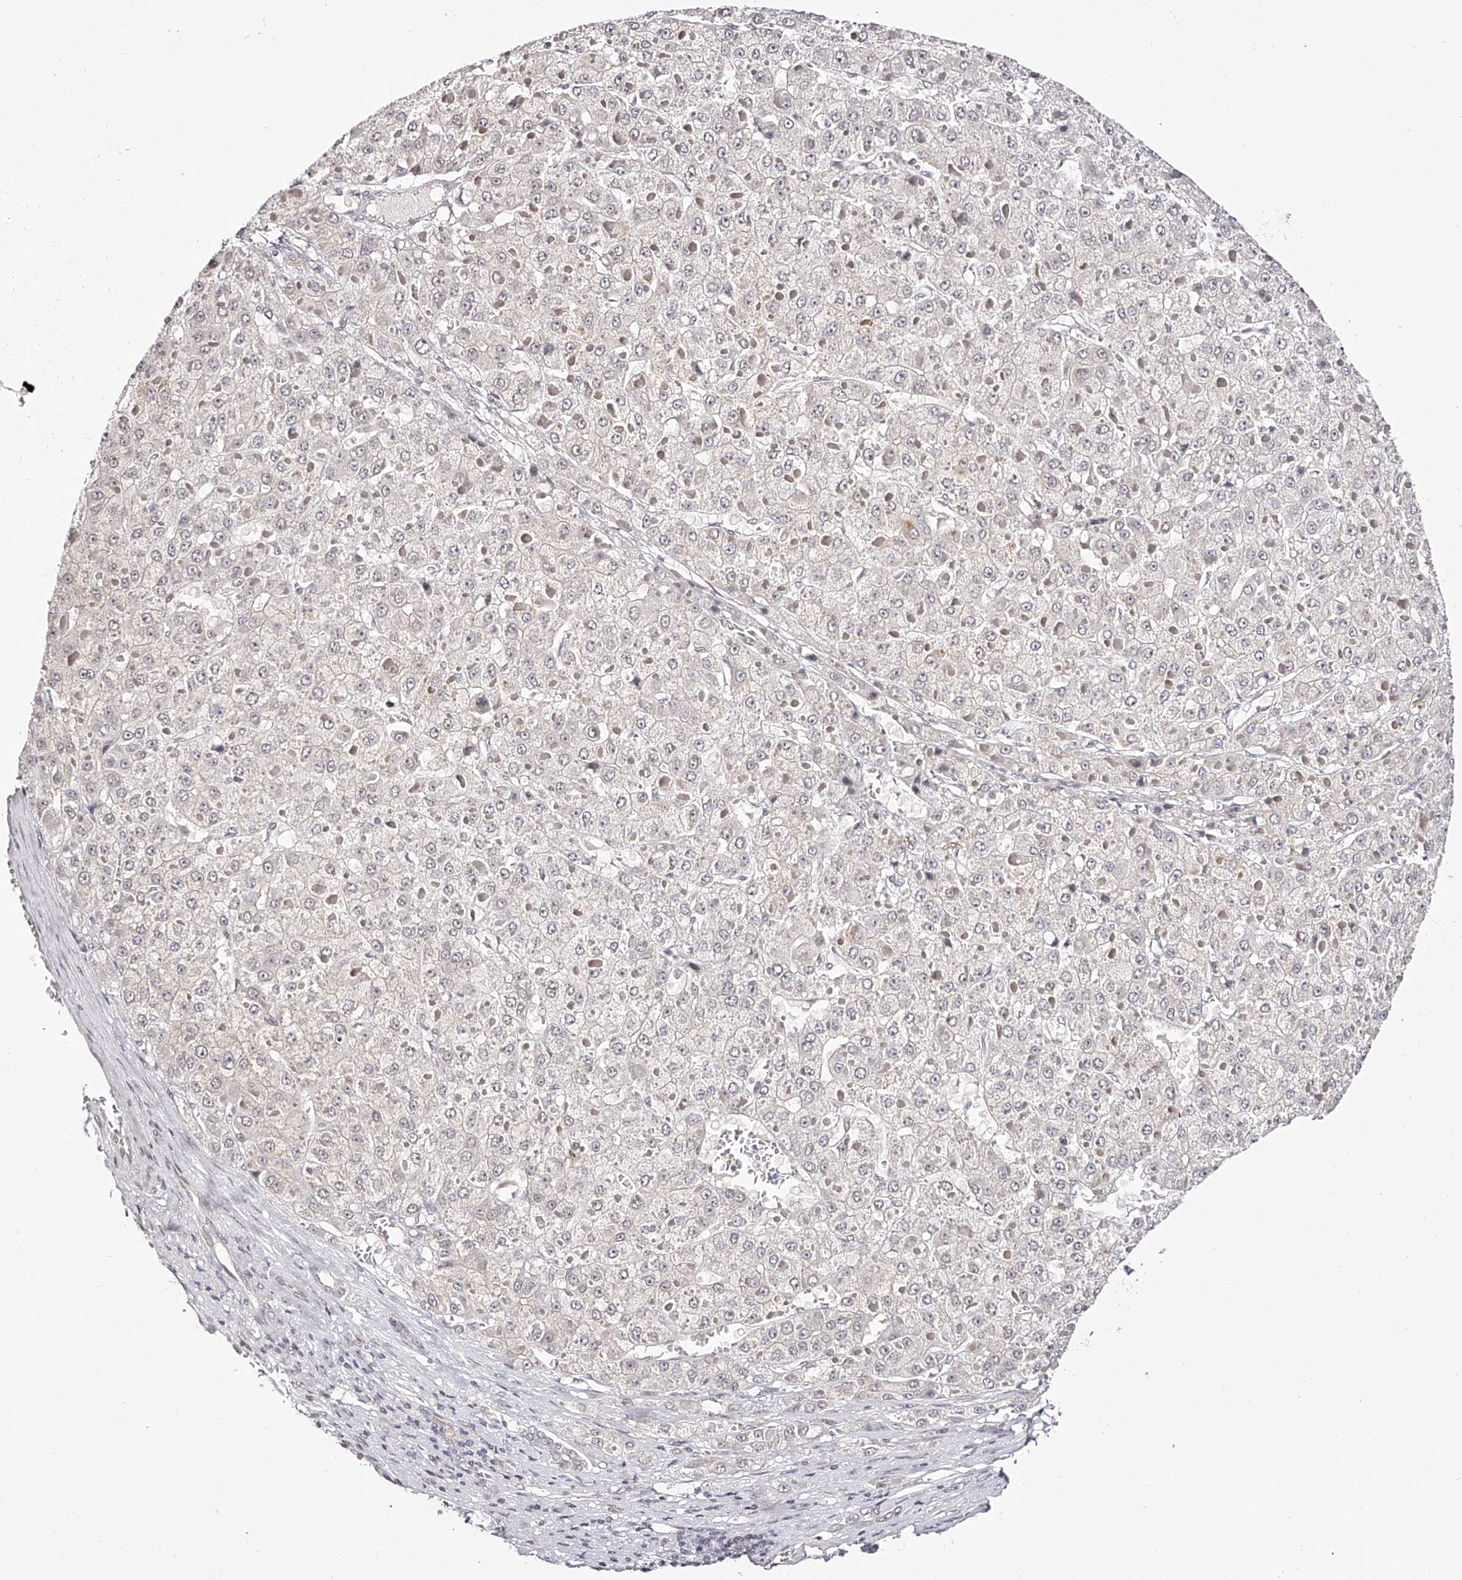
{"staining": {"intensity": "weak", "quantity": "<25%", "location": "nuclear"}, "tissue": "liver cancer", "cell_type": "Tumor cells", "image_type": "cancer", "snomed": [{"axis": "morphology", "description": "Carcinoma, Hepatocellular, NOS"}, {"axis": "topography", "description": "Liver"}], "caption": "Tumor cells show no significant protein expression in liver cancer.", "gene": "USF3", "patient": {"sex": "female", "age": 73}}